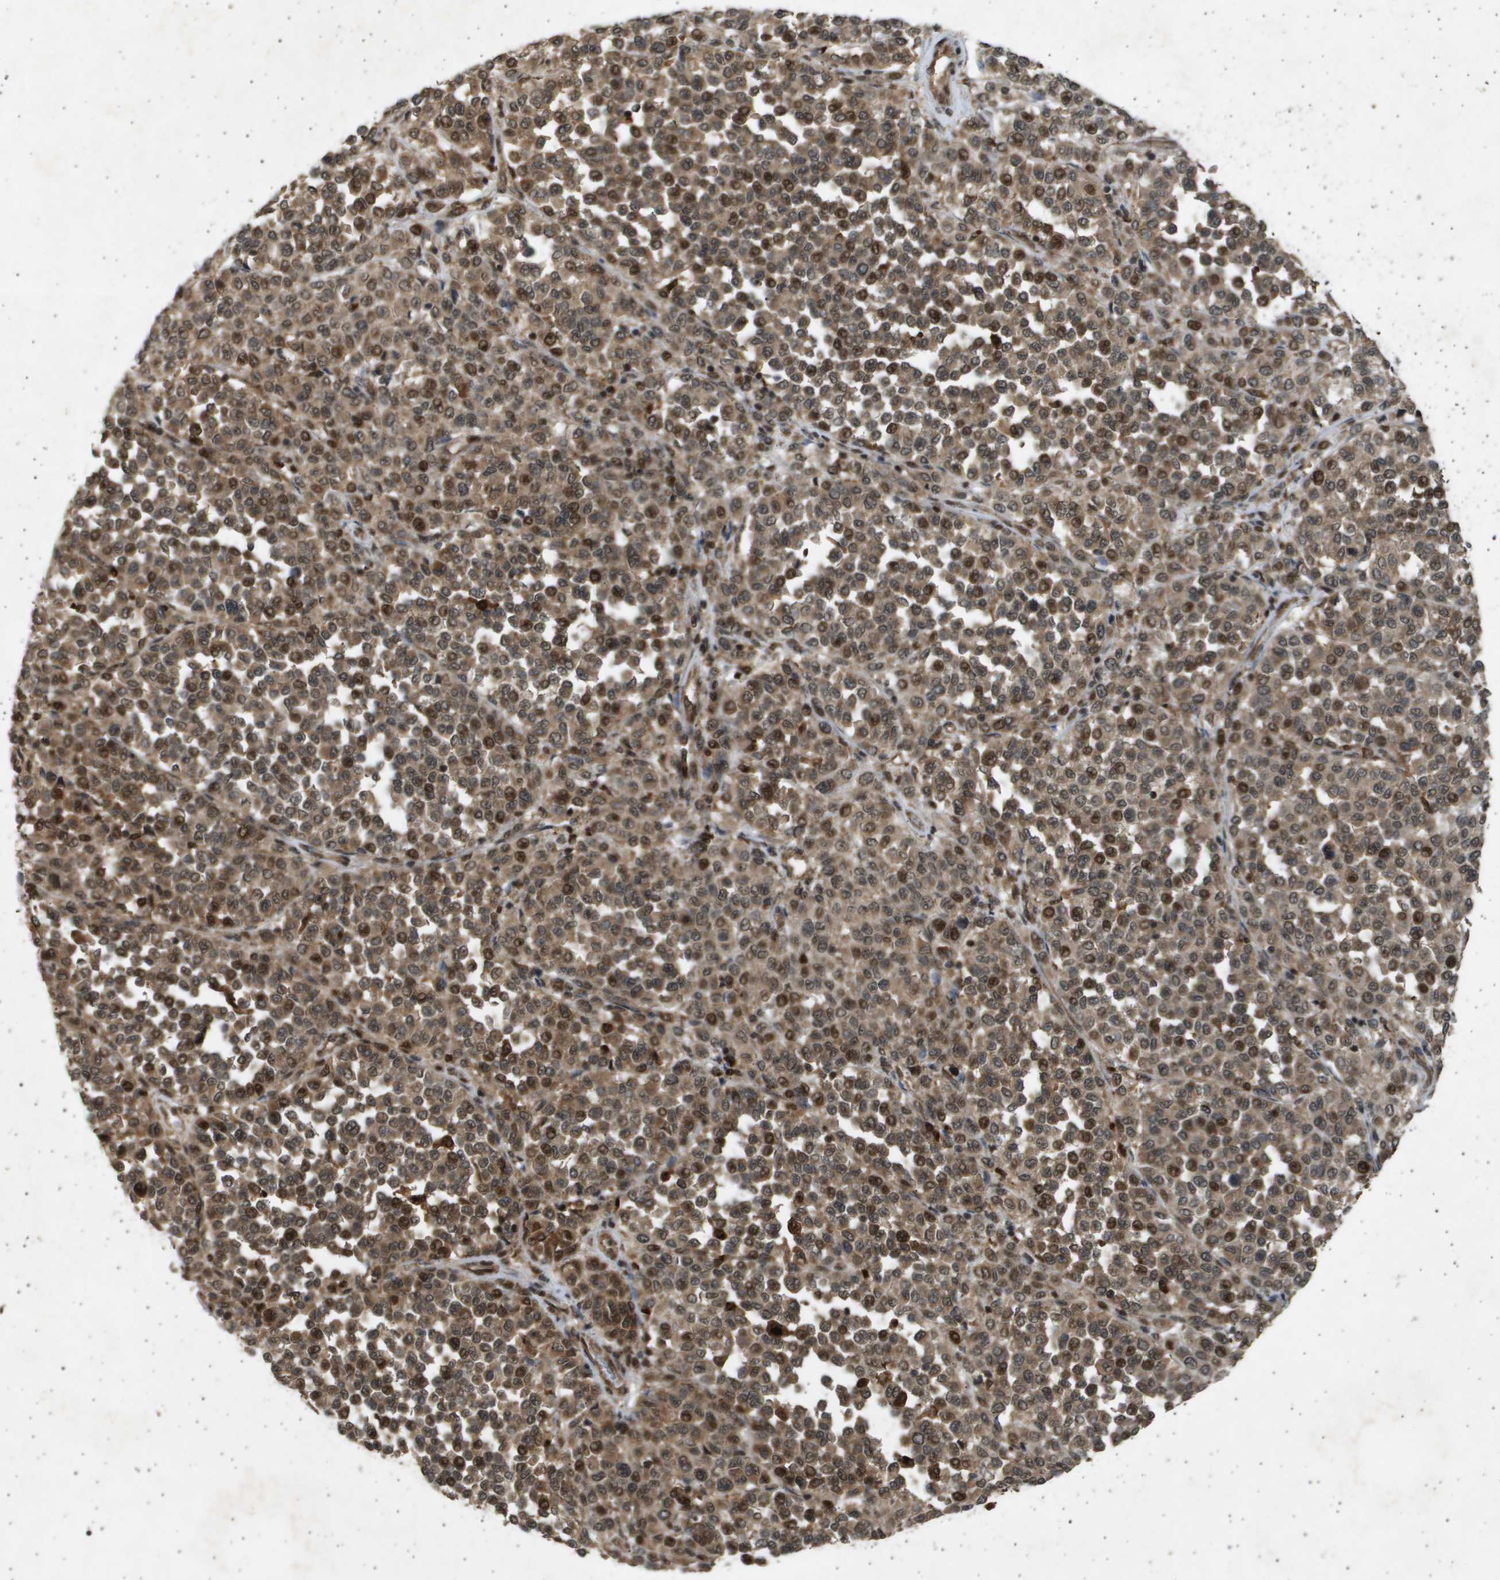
{"staining": {"intensity": "strong", "quantity": ">75%", "location": "cytoplasmic/membranous,nuclear"}, "tissue": "melanoma", "cell_type": "Tumor cells", "image_type": "cancer", "snomed": [{"axis": "morphology", "description": "Malignant melanoma, Metastatic site"}, {"axis": "topography", "description": "Pancreas"}], "caption": "Malignant melanoma (metastatic site) stained with a protein marker displays strong staining in tumor cells.", "gene": "TNRC6A", "patient": {"sex": "female", "age": 30}}